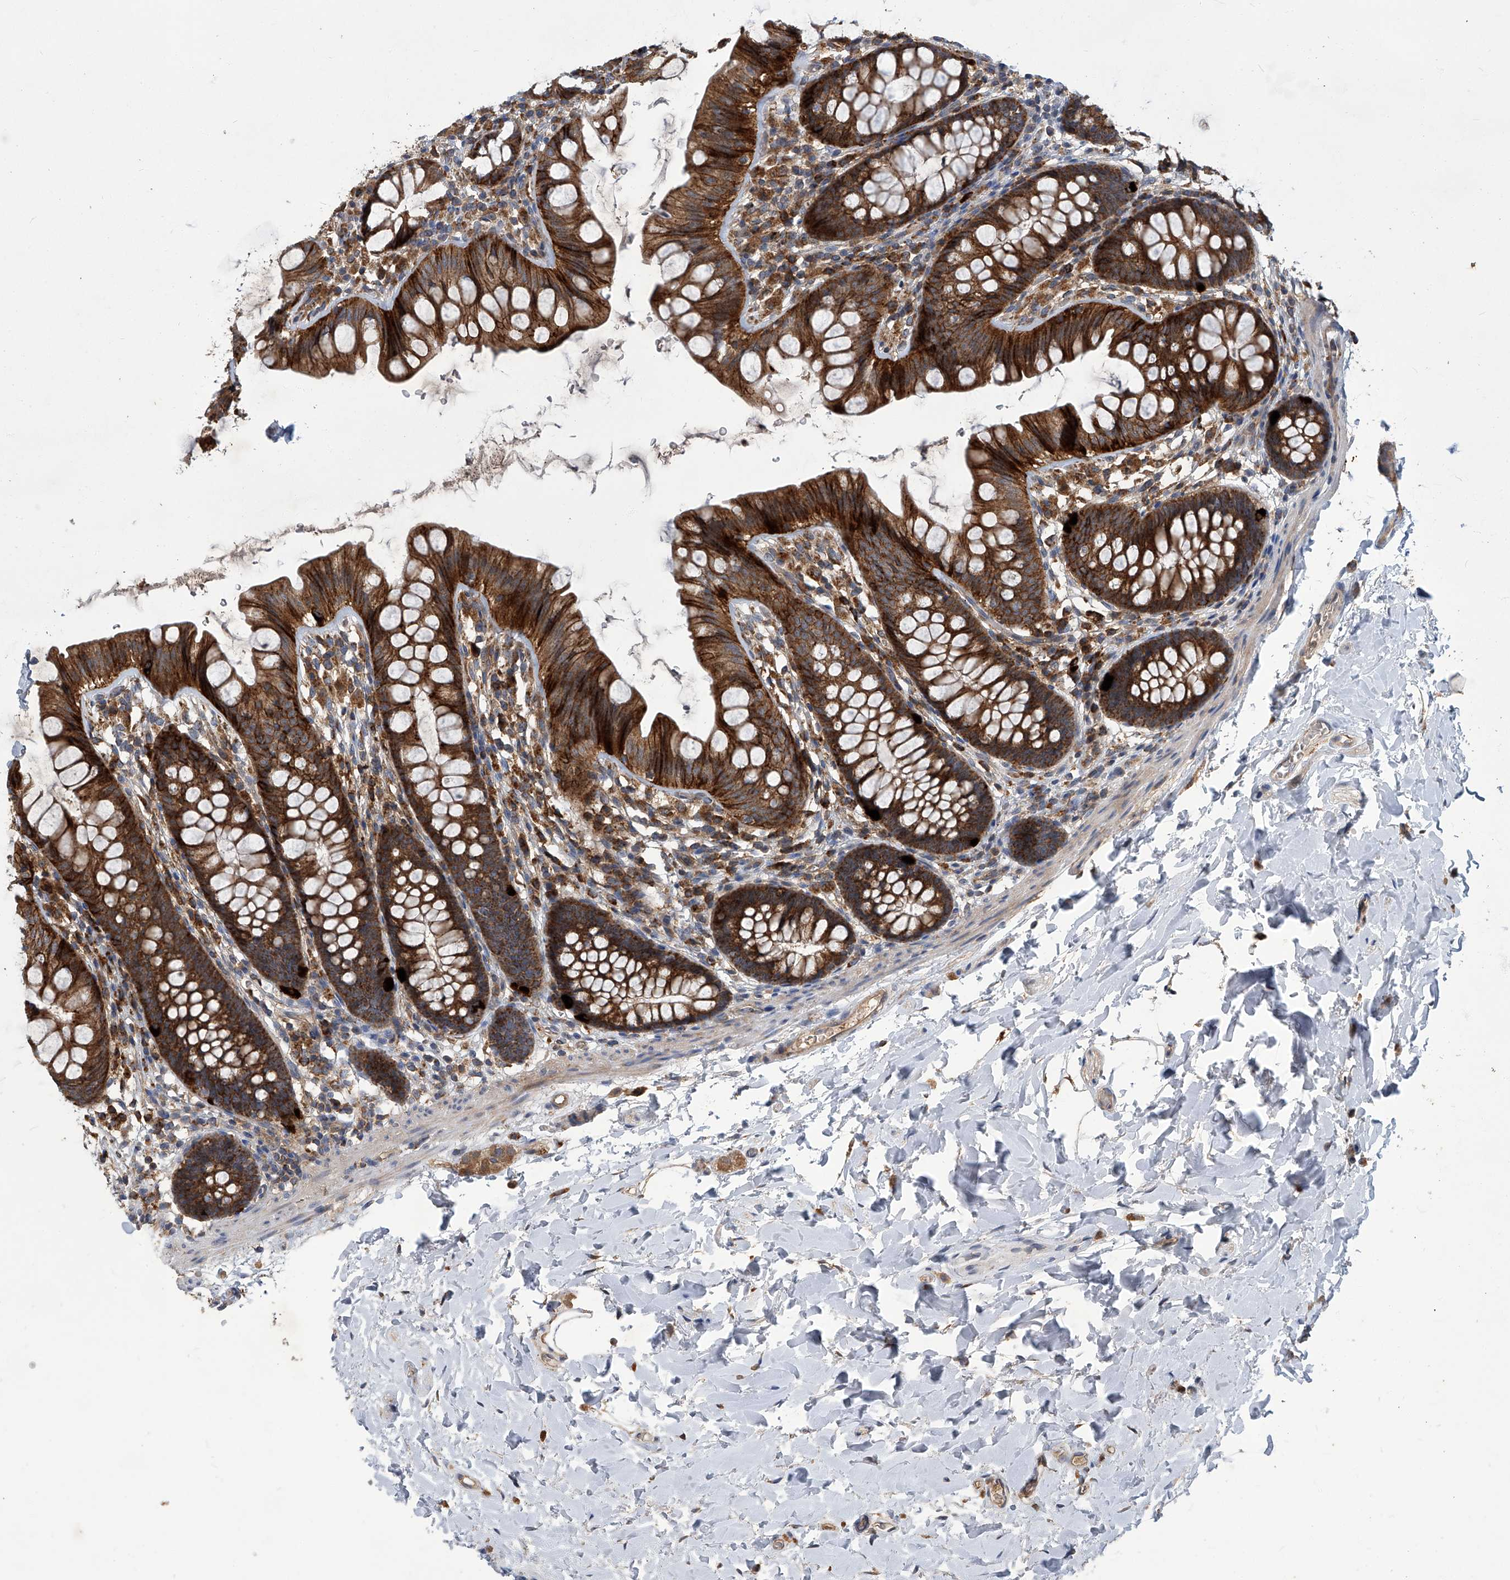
{"staining": {"intensity": "weak", "quantity": ">75%", "location": "cytoplasmic/membranous"}, "tissue": "colon", "cell_type": "Endothelial cells", "image_type": "normal", "snomed": [{"axis": "morphology", "description": "Normal tissue, NOS"}, {"axis": "topography", "description": "Colon"}], "caption": "A low amount of weak cytoplasmic/membranous staining is appreciated in about >75% of endothelial cells in unremarkable colon. Using DAB (brown) and hematoxylin (blue) stains, captured at high magnification using brightfield microscopy.", "gene": "TNFRSF13B", "patient": {"sex": "female", "age": 62}}